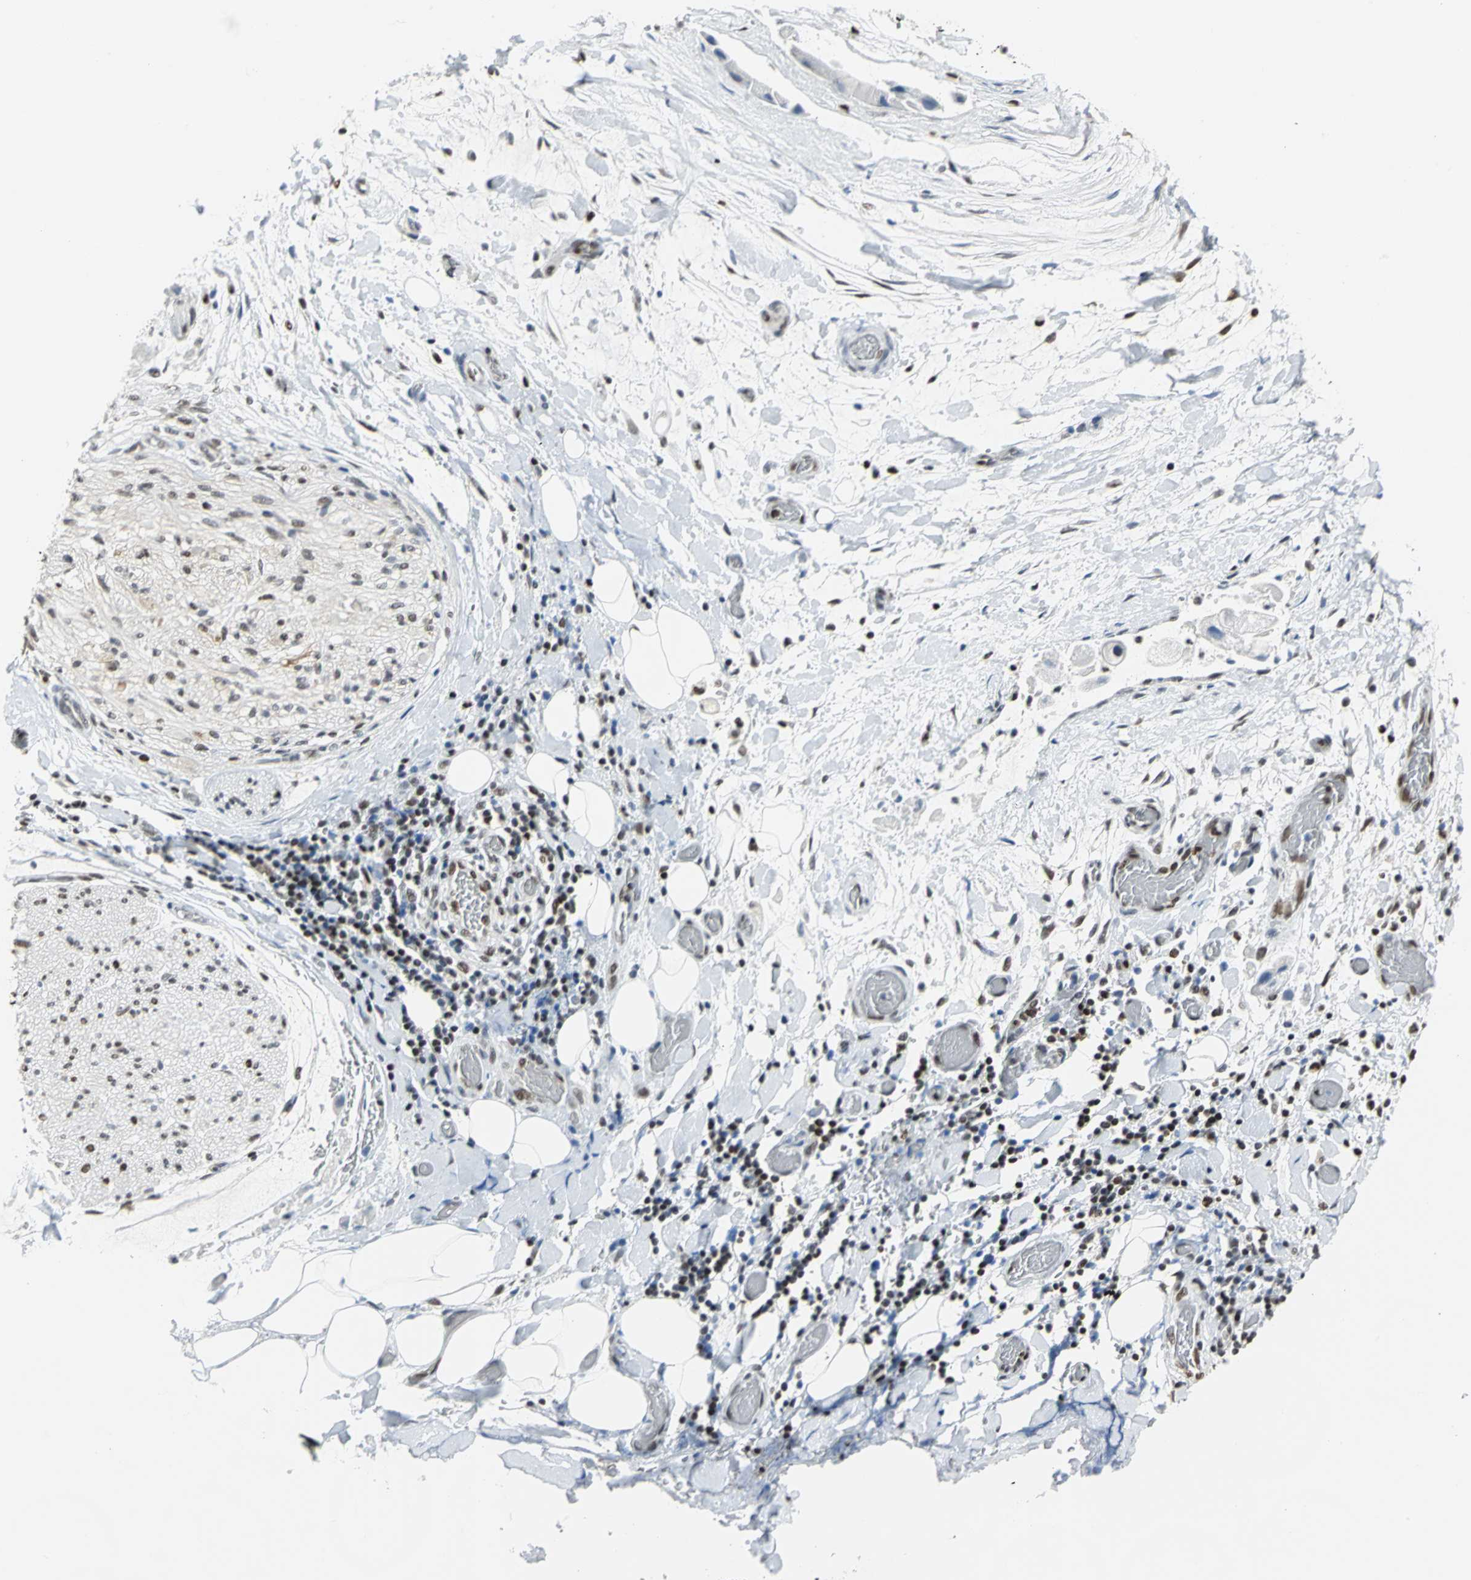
{"staining": {"intensity": "negative", "quantity": "none", "location": "none"}, "tissue": "adipose tissue", "cell_type": "Adipocytes", "image_type": "normal", "snomed": [{"axis": "morphology", "description": "Normal tissue, NOS"}, {"axis": "morphology", "description": "Cholangiocarcinoma"}, {"axis": "topography", "description": "Liver"}, {"axis": "topography", "description": "Peripheral nerve tissue"}], "caption": "An immunohistochemistry histopathology image of benign adipose tissue is shown. There is no staining in adipocytes of adipose tissue.", "gene": "HNRNPD", "patient": {"sex": "male", "age": 50}}